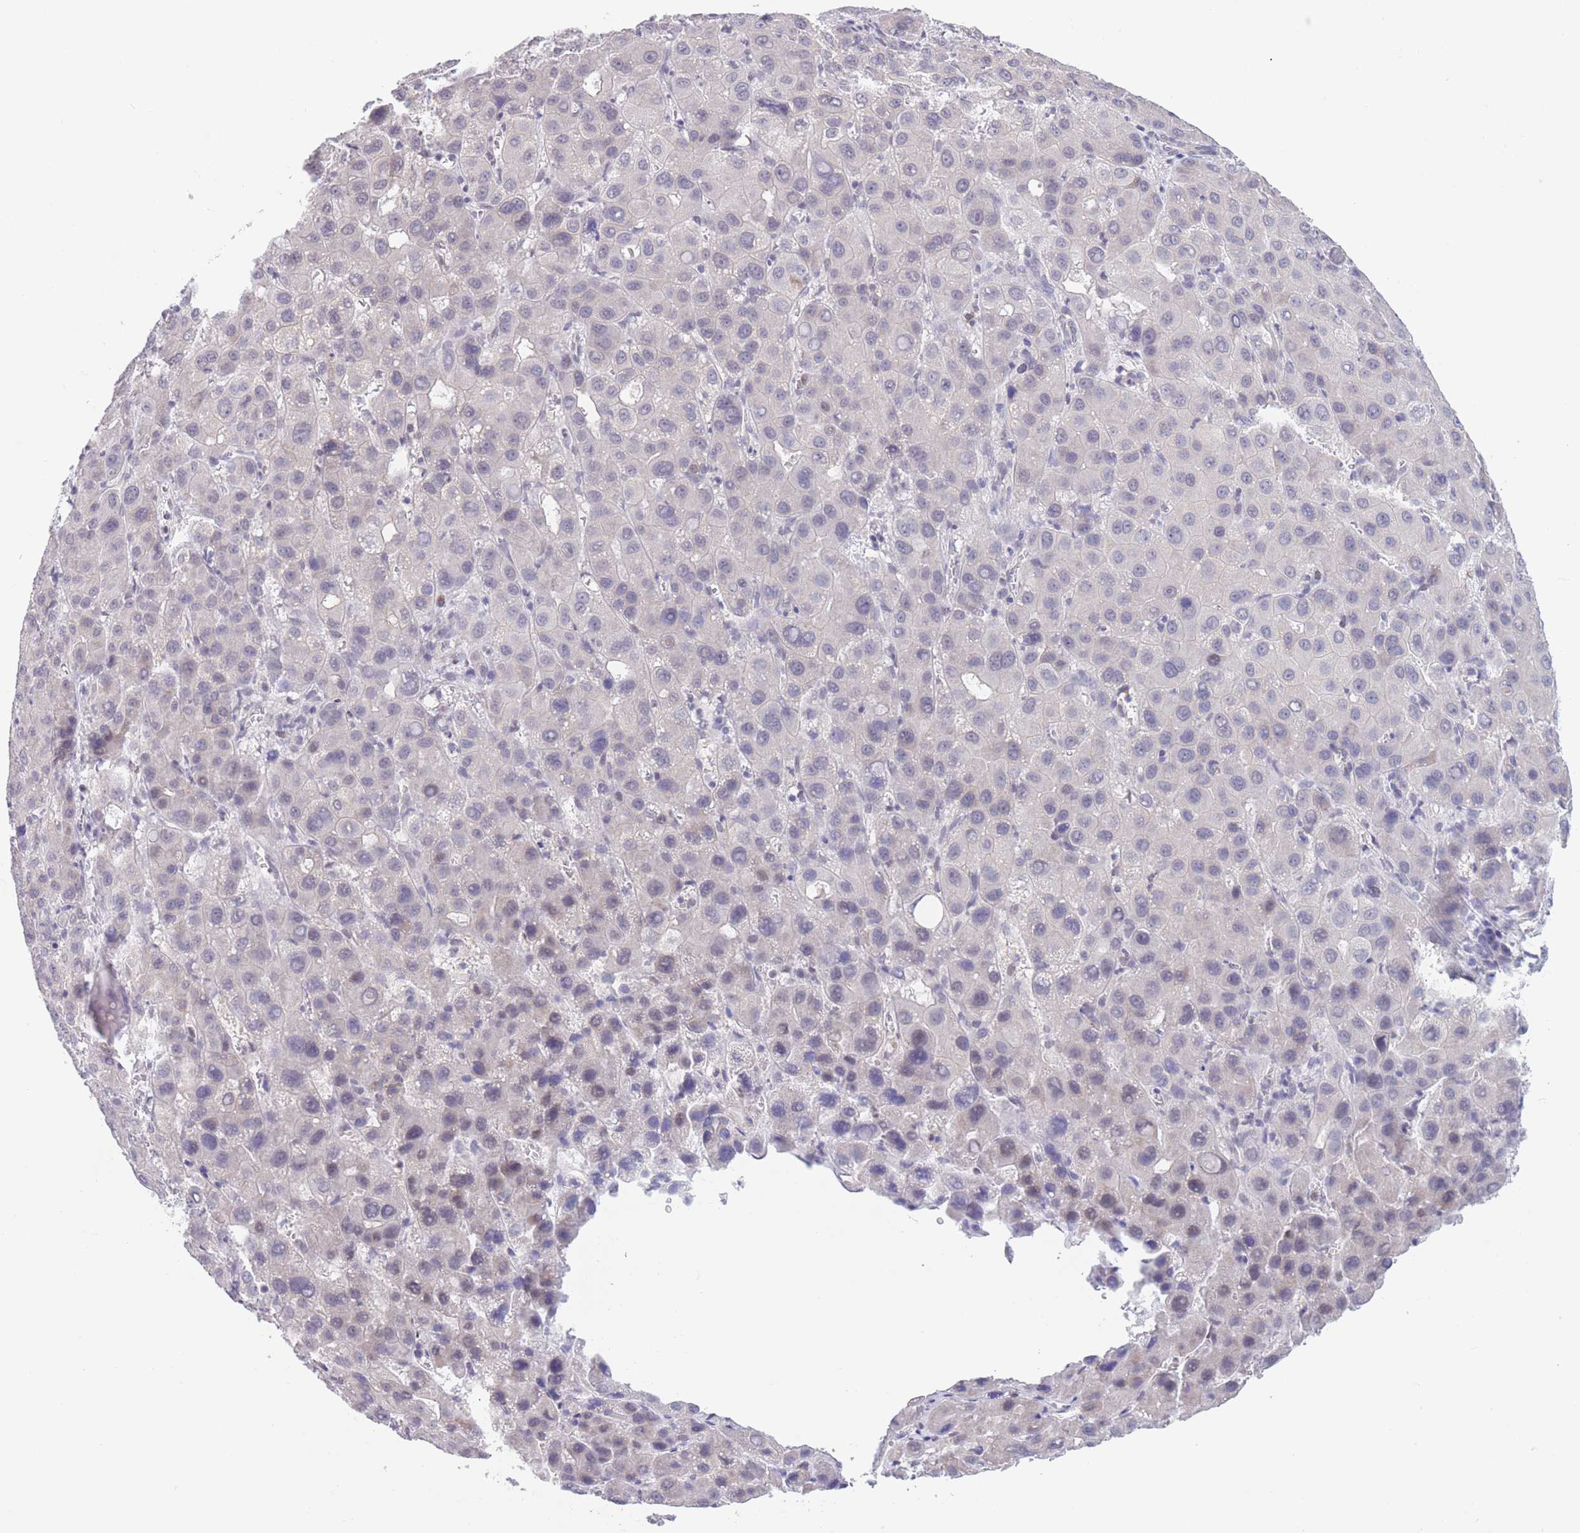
{"staining": {"intensity": "negative", "quantity": "none", "location": "none"}, "tissue": "liver cancer", "cell_type": "Tumor cells", "image_type": "cancer", "snomed": [{"axis": "morphology", "description": "Carcinoma, Hepatocellular, NOS"}, {"axis": "topography", "description": "Liver"}], "caption": "Tumor cells show no significant protein expression in liver hepatocellular carcinoma.", "gene": "PODXL", "patient": {"sex": "male", "age": 55}}